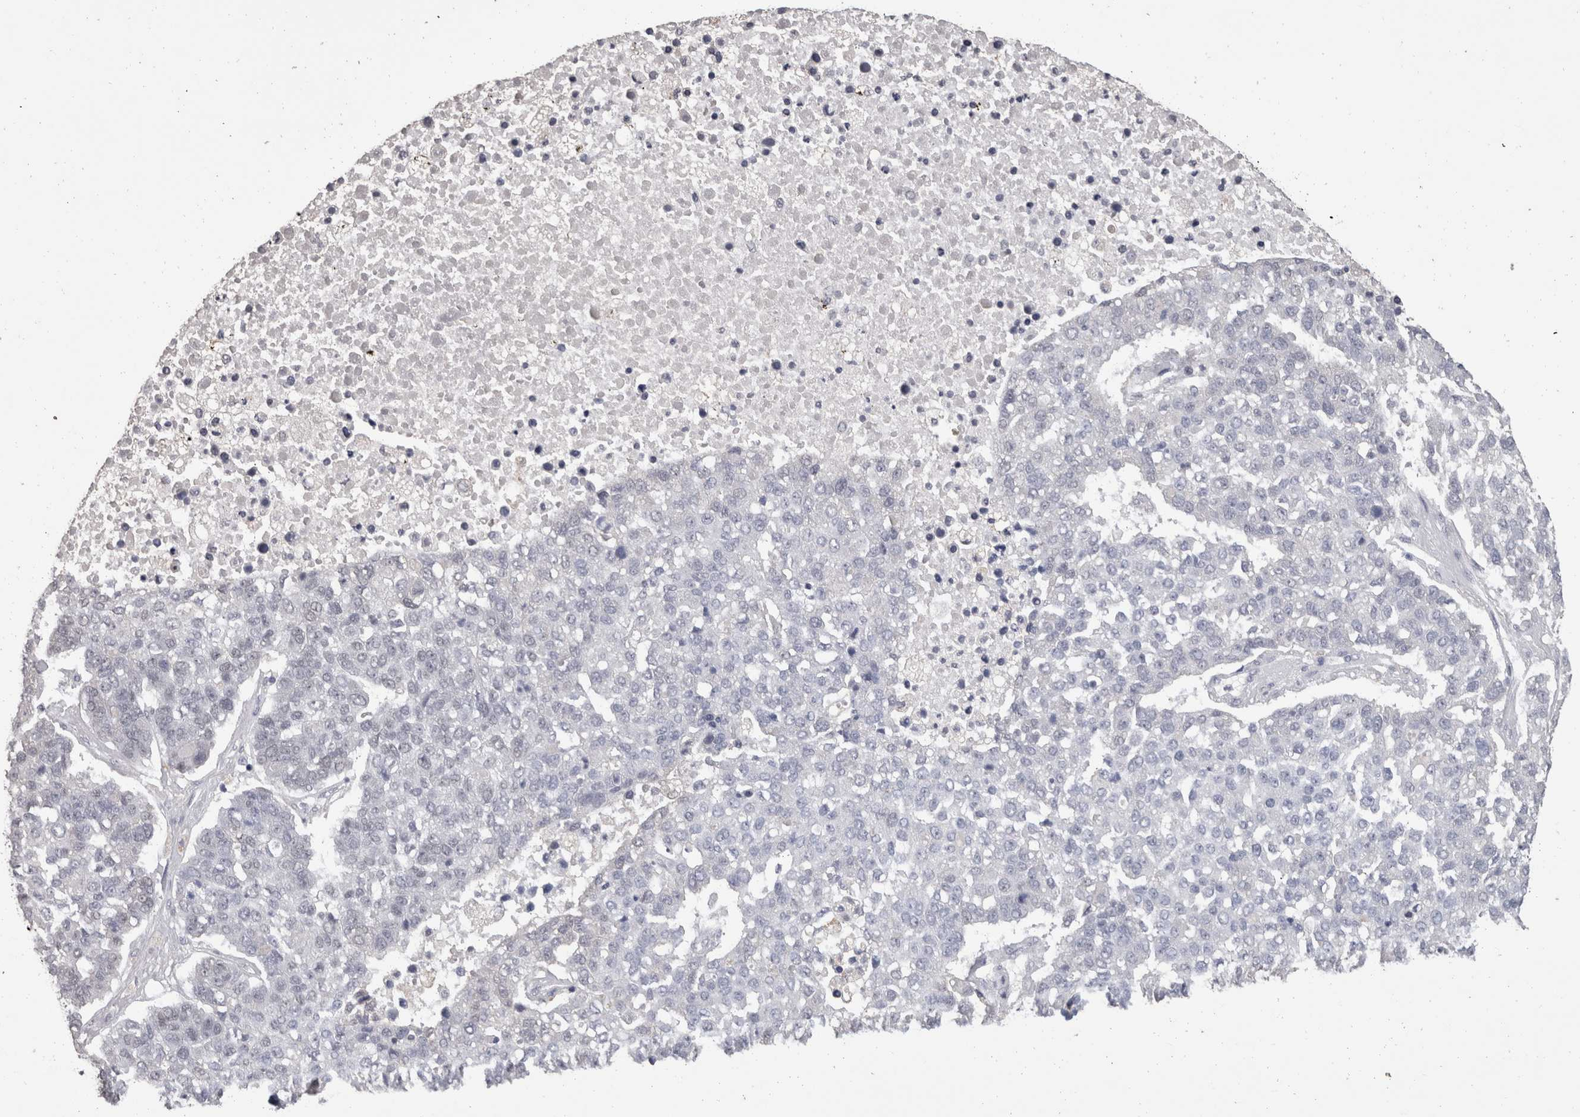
{"staining": {"intensity": "negative", "quantity": "none", "location": "none"}, "tissue": "pancreatic cancer", "cell_type": "Tumor cells", "image_type": "cancer", "snomed": [{"axis": "morphology", "description": "Adenocarcinoma, NOS"}, {"axis": "topography", "description": "Pancreas"}], "caption": "Immunohistochemistry photomicrograph of neoplastic tissue: pancreatic cancer stained with DAB shows no significant protein expression in tumor cells.", "gene": "DDX17", "patient": {"sex": "female", "age": 61}}